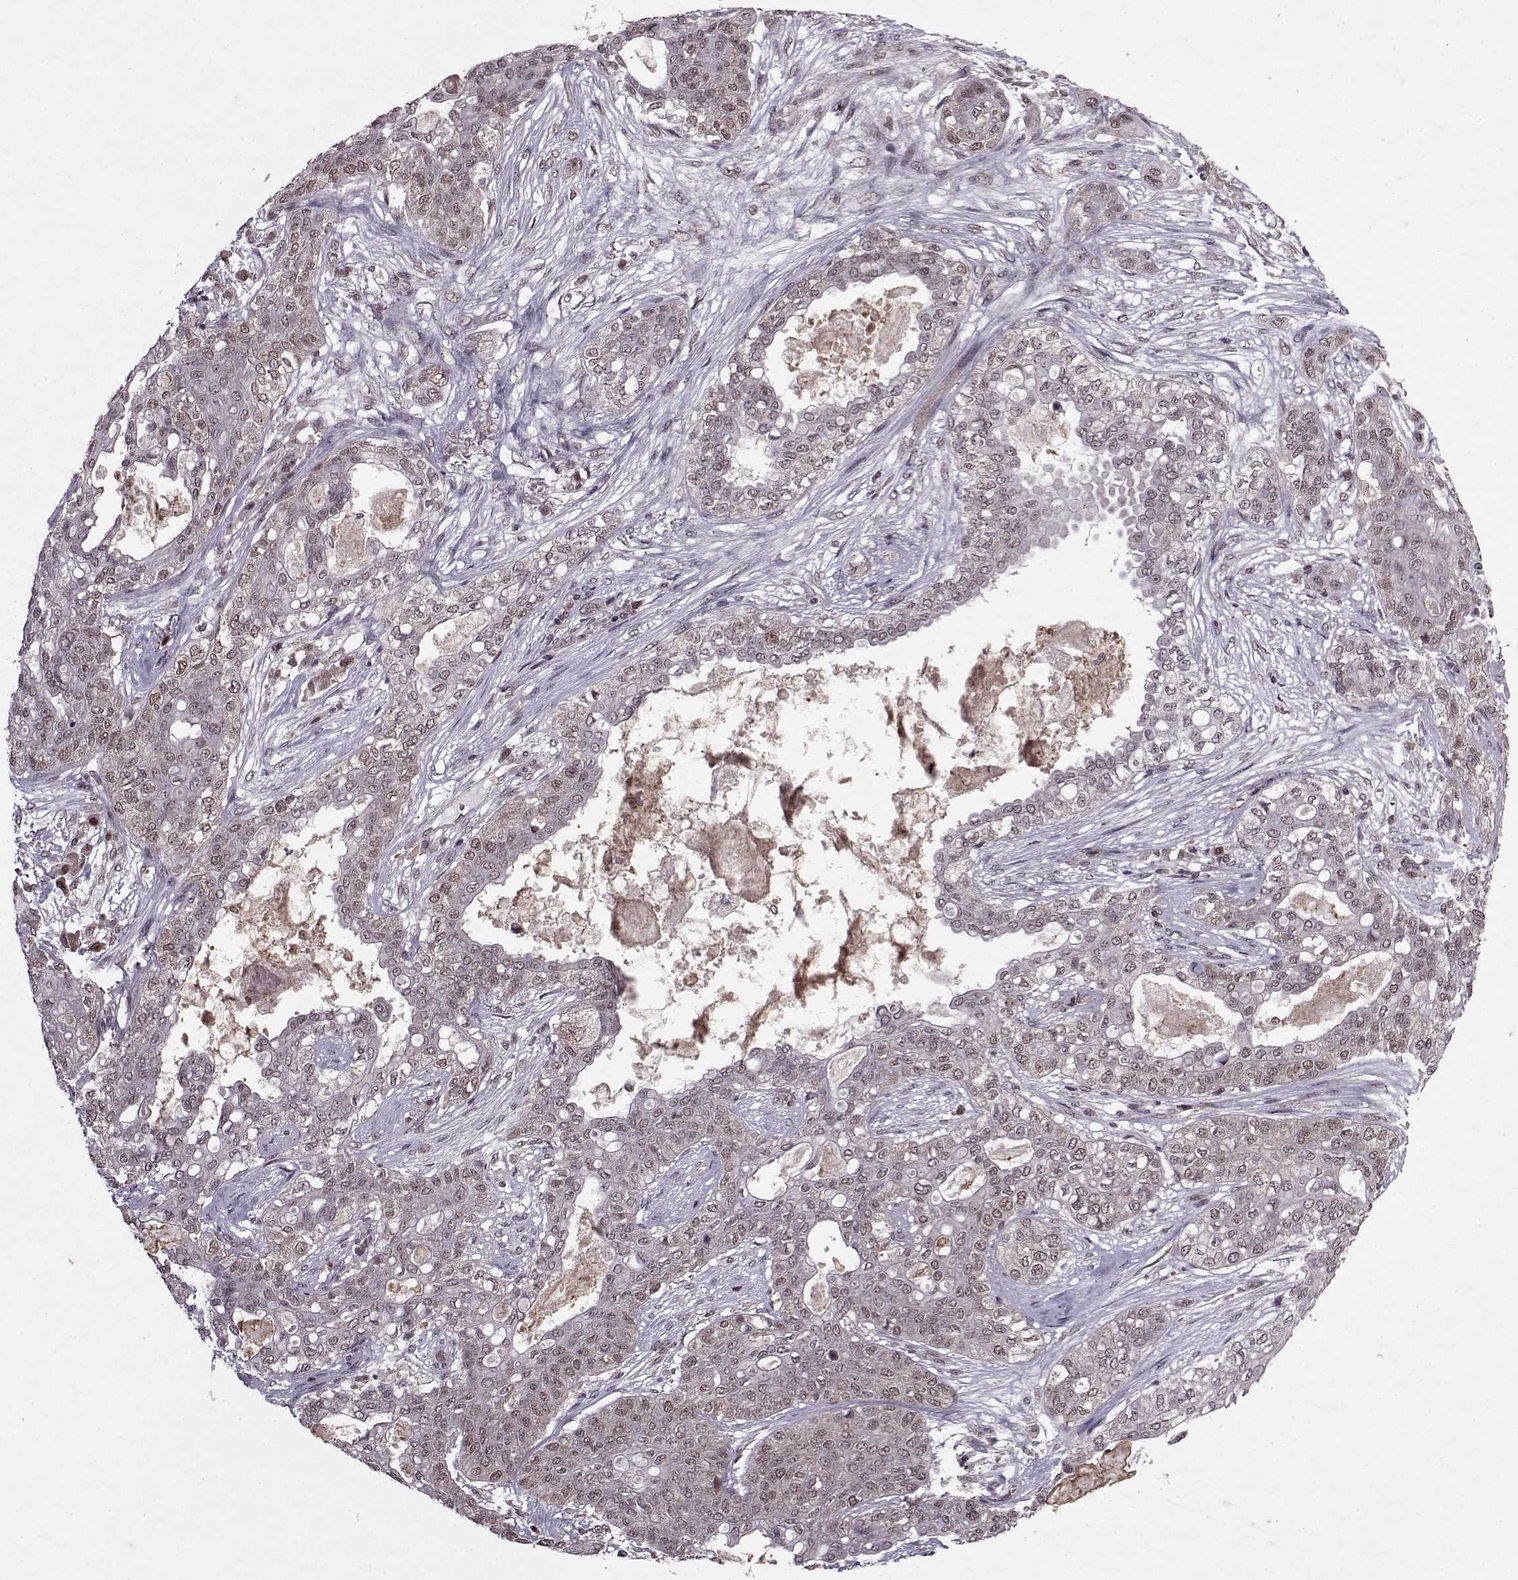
{"staining": {"intensity": "weak", "quantity": "25%-75%", "location": "nuclear"}, "tissue": "lung cancer", "cell_type": "Tumor cells", "image_type": "cancer", "snomed": [{"axis": "morphology", "description": "Squamous cell carcinoma, NOS"}, {"axis": "topography", "description": "Lung"}], "caption": "Weak nuclear protein expression is appreciated in approximately 25%-75% of tumor cells in lung squamous cell carcinoma.", "gene": "PSMA7", "patient": {"sex": "female", "age": 70}}